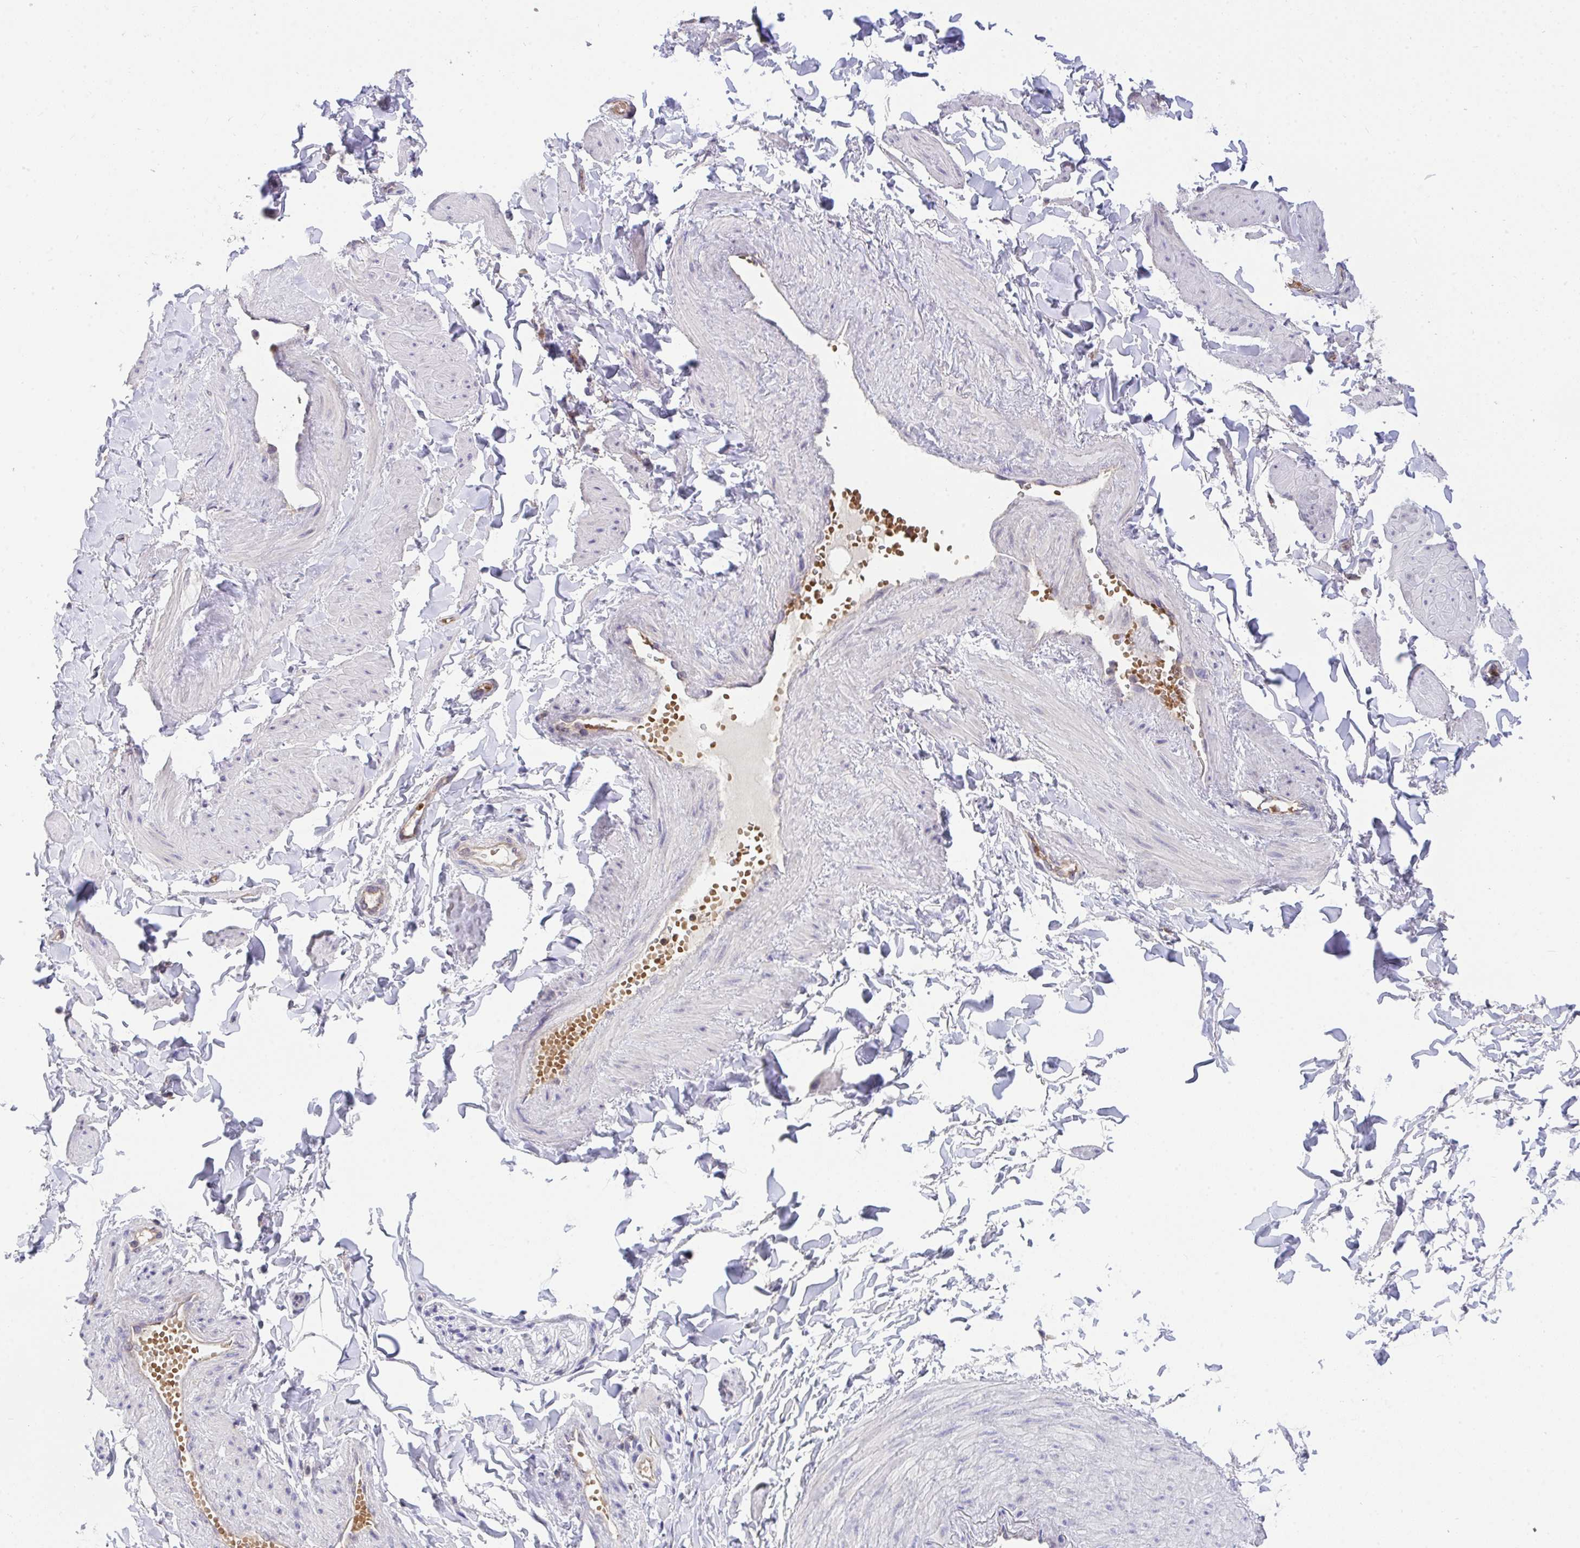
{"staining": {"intensity": "negative", "quantity": "none", "location": "none"}, "tissue": "adipose tissue", "cell_type": "Adipocytes", "image_type": "normal", "snomed": [{"axis": "morphology", "description": "Normal tissue, NOS"}, {"axis": "topography", "description": "Epididymis"}, {"axis": "topography", "description": "Peripheral nerve tissue"}], "caption": "Immunohistochemistry photomicrograph of unremarkable adipose tissue: human adipose tissue stained with DAB (3,3'-diaminobenzidine) shows no significant protein expression in adipocytes. The staining is performed using DAB brown chromogen with nuclei counter-stained in using hematoxylin.", "gene": "PPP1CA", "patient": {"sex": "male", "age": 32}}